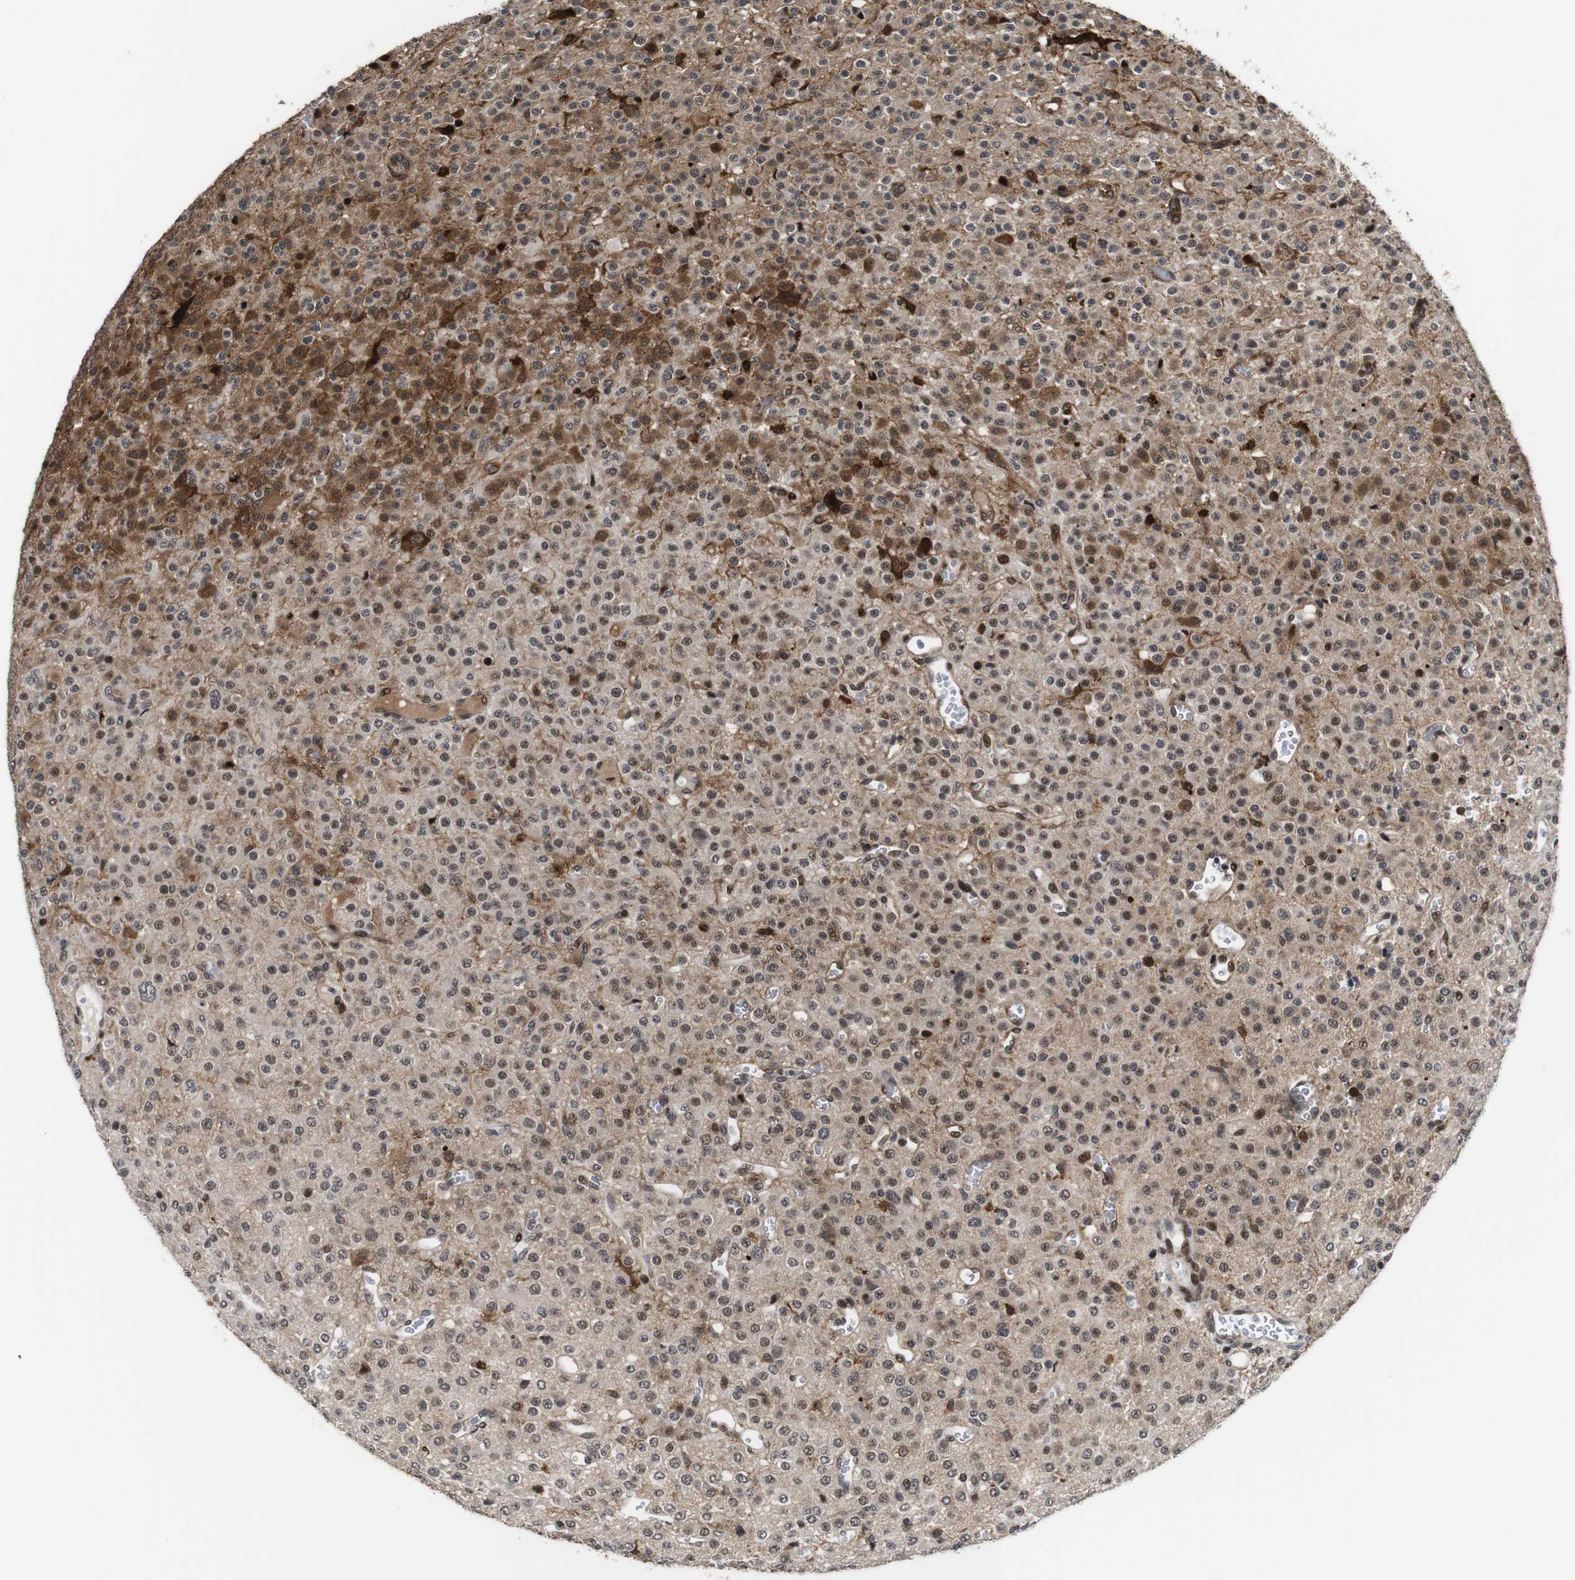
{"staining": {"intensity": "moderate", "quantity": "<25%", "location": "cytoplasmic/membranous,nuclear"}, "tissue": "glioma", "cell_type": "Tumor cells", "image_type": "cancer", "snomed": [{"axis": "morphology", "description": "Glioma, malignant, Low grade"}, {"axis": "topography", "description": "Brain"}], "caption": "Glioma stained with a protein marker exhibits moderate staining in tumor cells.", "gene": "EIF4G1", "patient": {"sex": "male", "age": 38}}